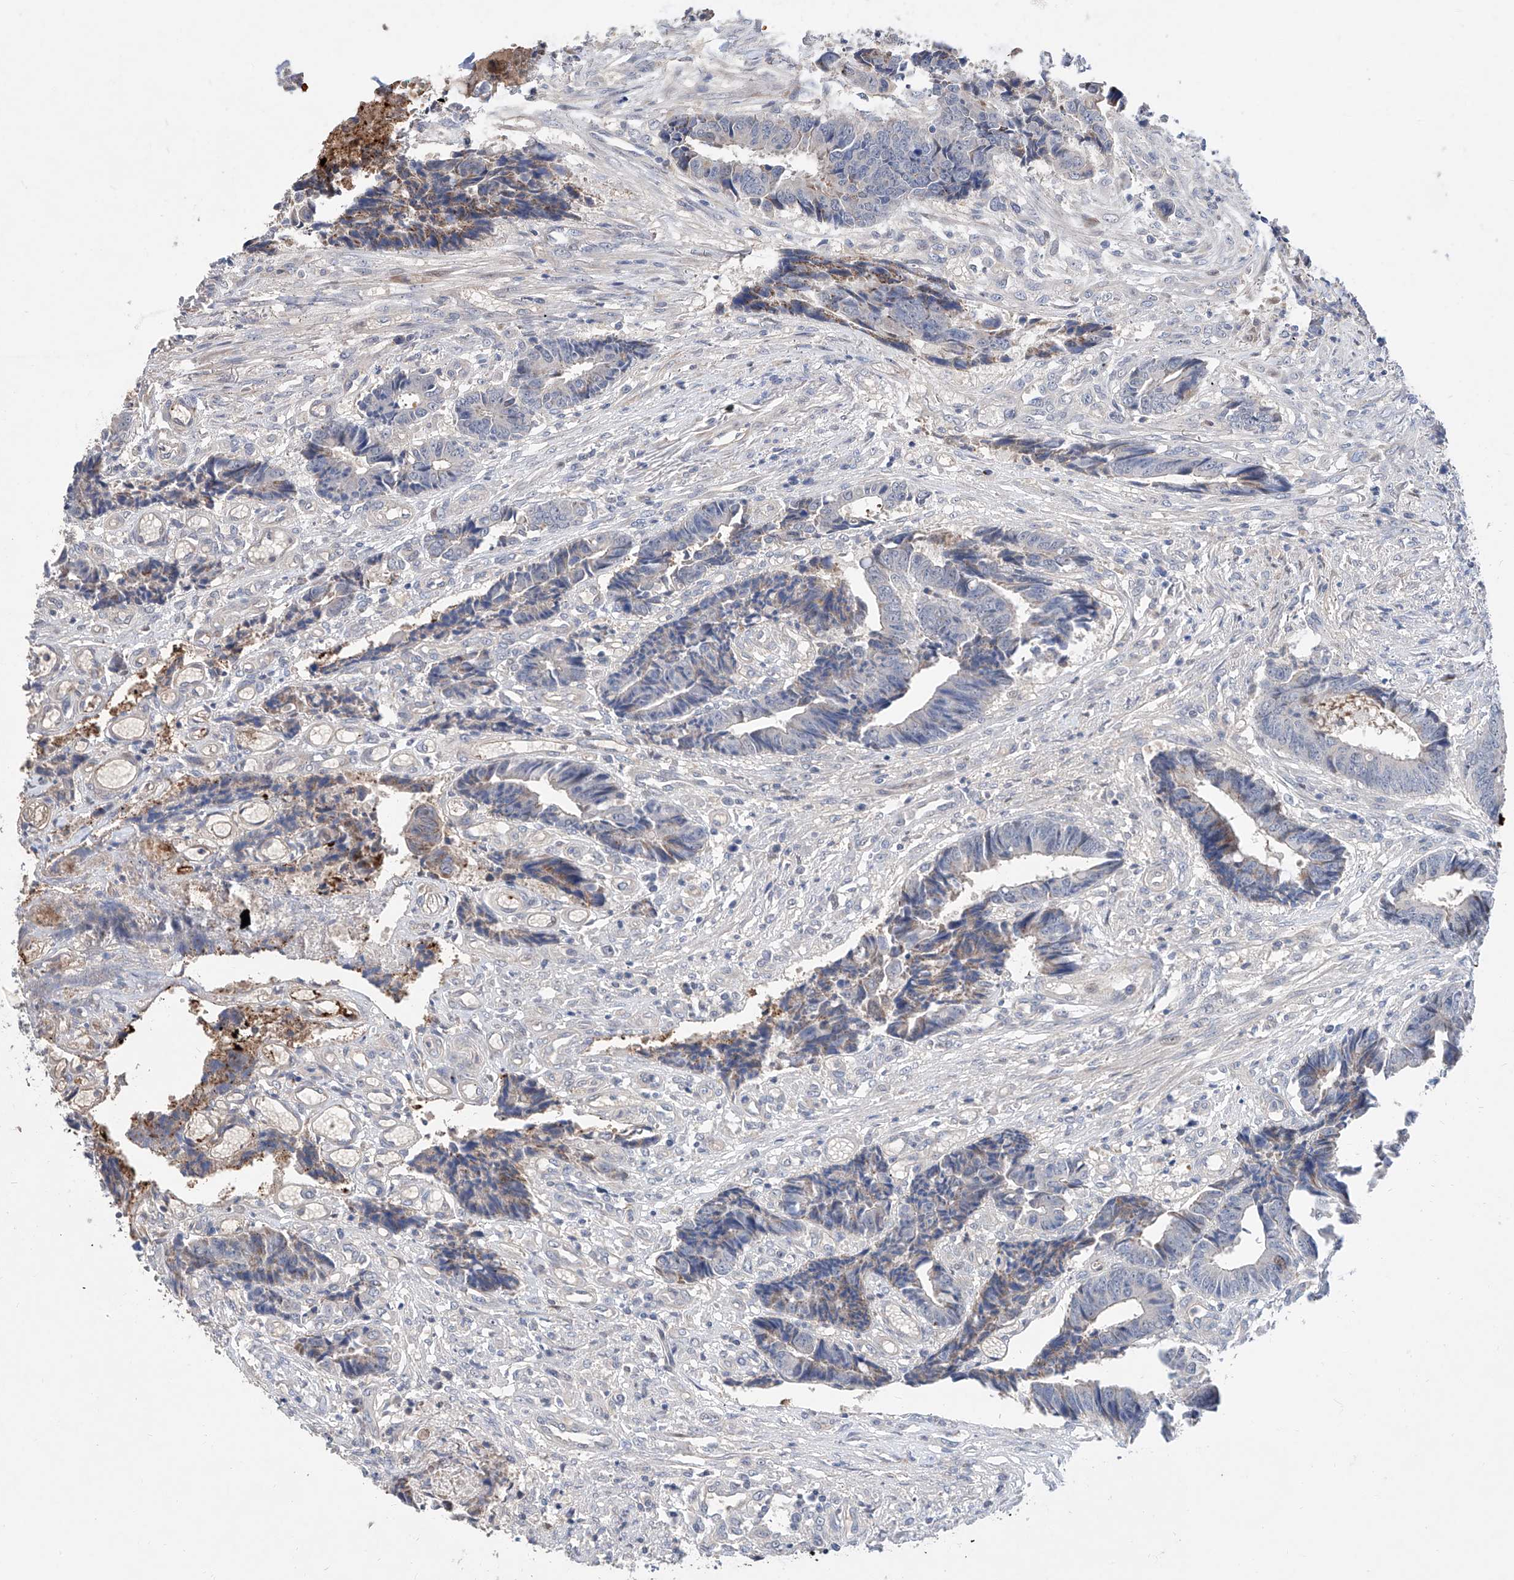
{"staining": {"intensity": "negative", "quantity": "none", "location": "none"}, "tissue": "colorectal cancer", "cell_type": "Tumor cells", "image_type": "cancer", "snomed": [{"axis": "morphology", "description": "Adenocarcinoma, NOS"}, {"axis": "topography", "description": "Rectum"}], "caption": "The immunohistochemistry histopathology image has no significant staining in tumor cells of colorectal cancer tissue.", "gene": "FUCA2", "patient": {"sex": "male", "age": 84}}